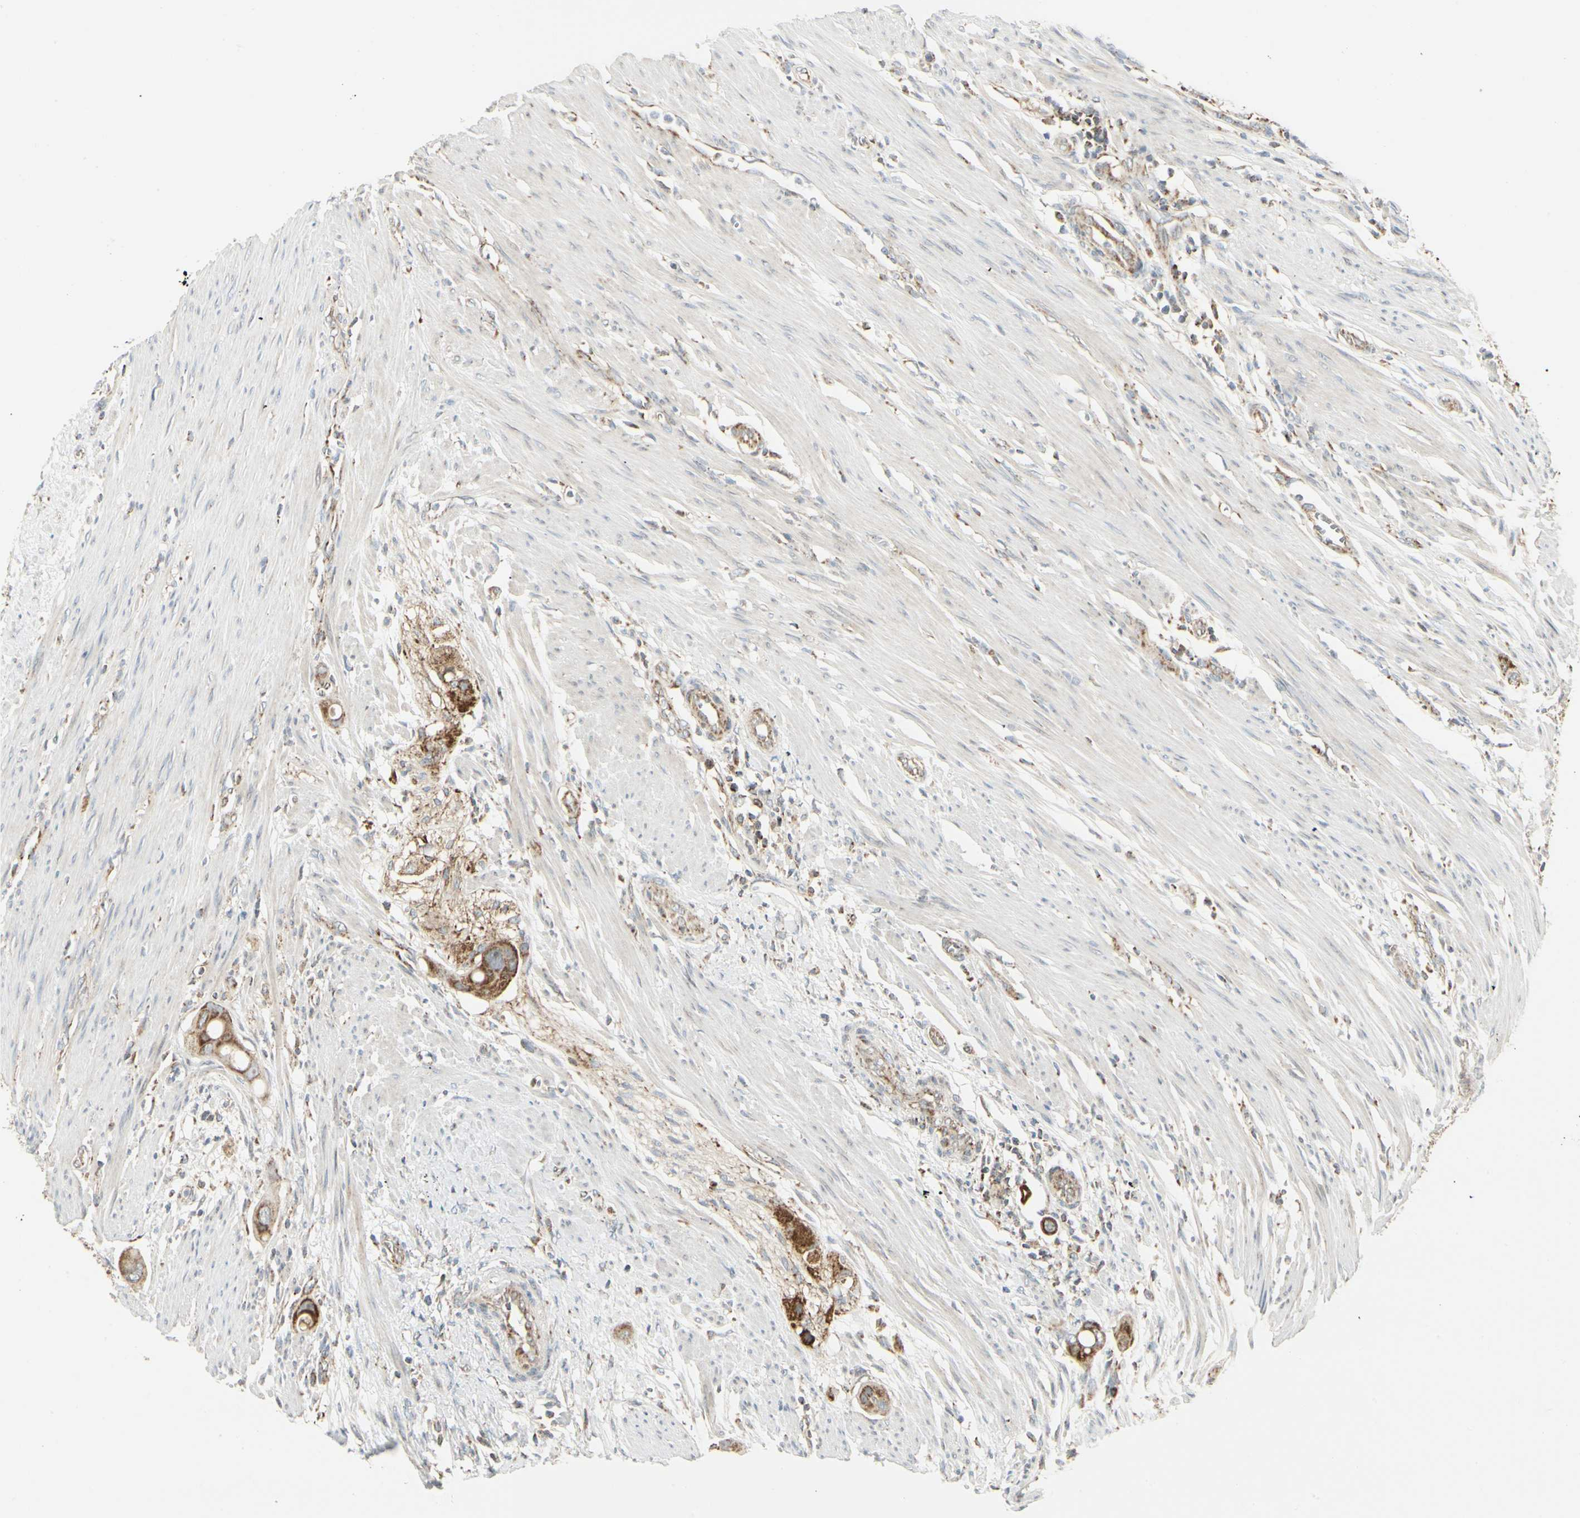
{"staining": {"intensity": "strong", "quantity": ">75%", "location": "cytoplasmic/membranous"}, "tissue": "colorectal cancer", "cell_type": "Tumor cells", "image_type": "cancer", "snomed": [{"axis": "morphology", "description": "Adenocarcinoma, NOS"}, {"axis": "topography", "description": "Colon"}], "caption": "The immunohistochemical stain highlights strong cytoplasmic/membranous positivity in tumor cells of adenocarcinoma (colorectal) tissue. Using DAB (3,3'-diaminobenzidine) (brown) and hematoxylin (blue) stains, captured at high magnification using brightfield microscopy.", "gene": "ANKS6", "patient": {"sex": "female", "age": 57}}